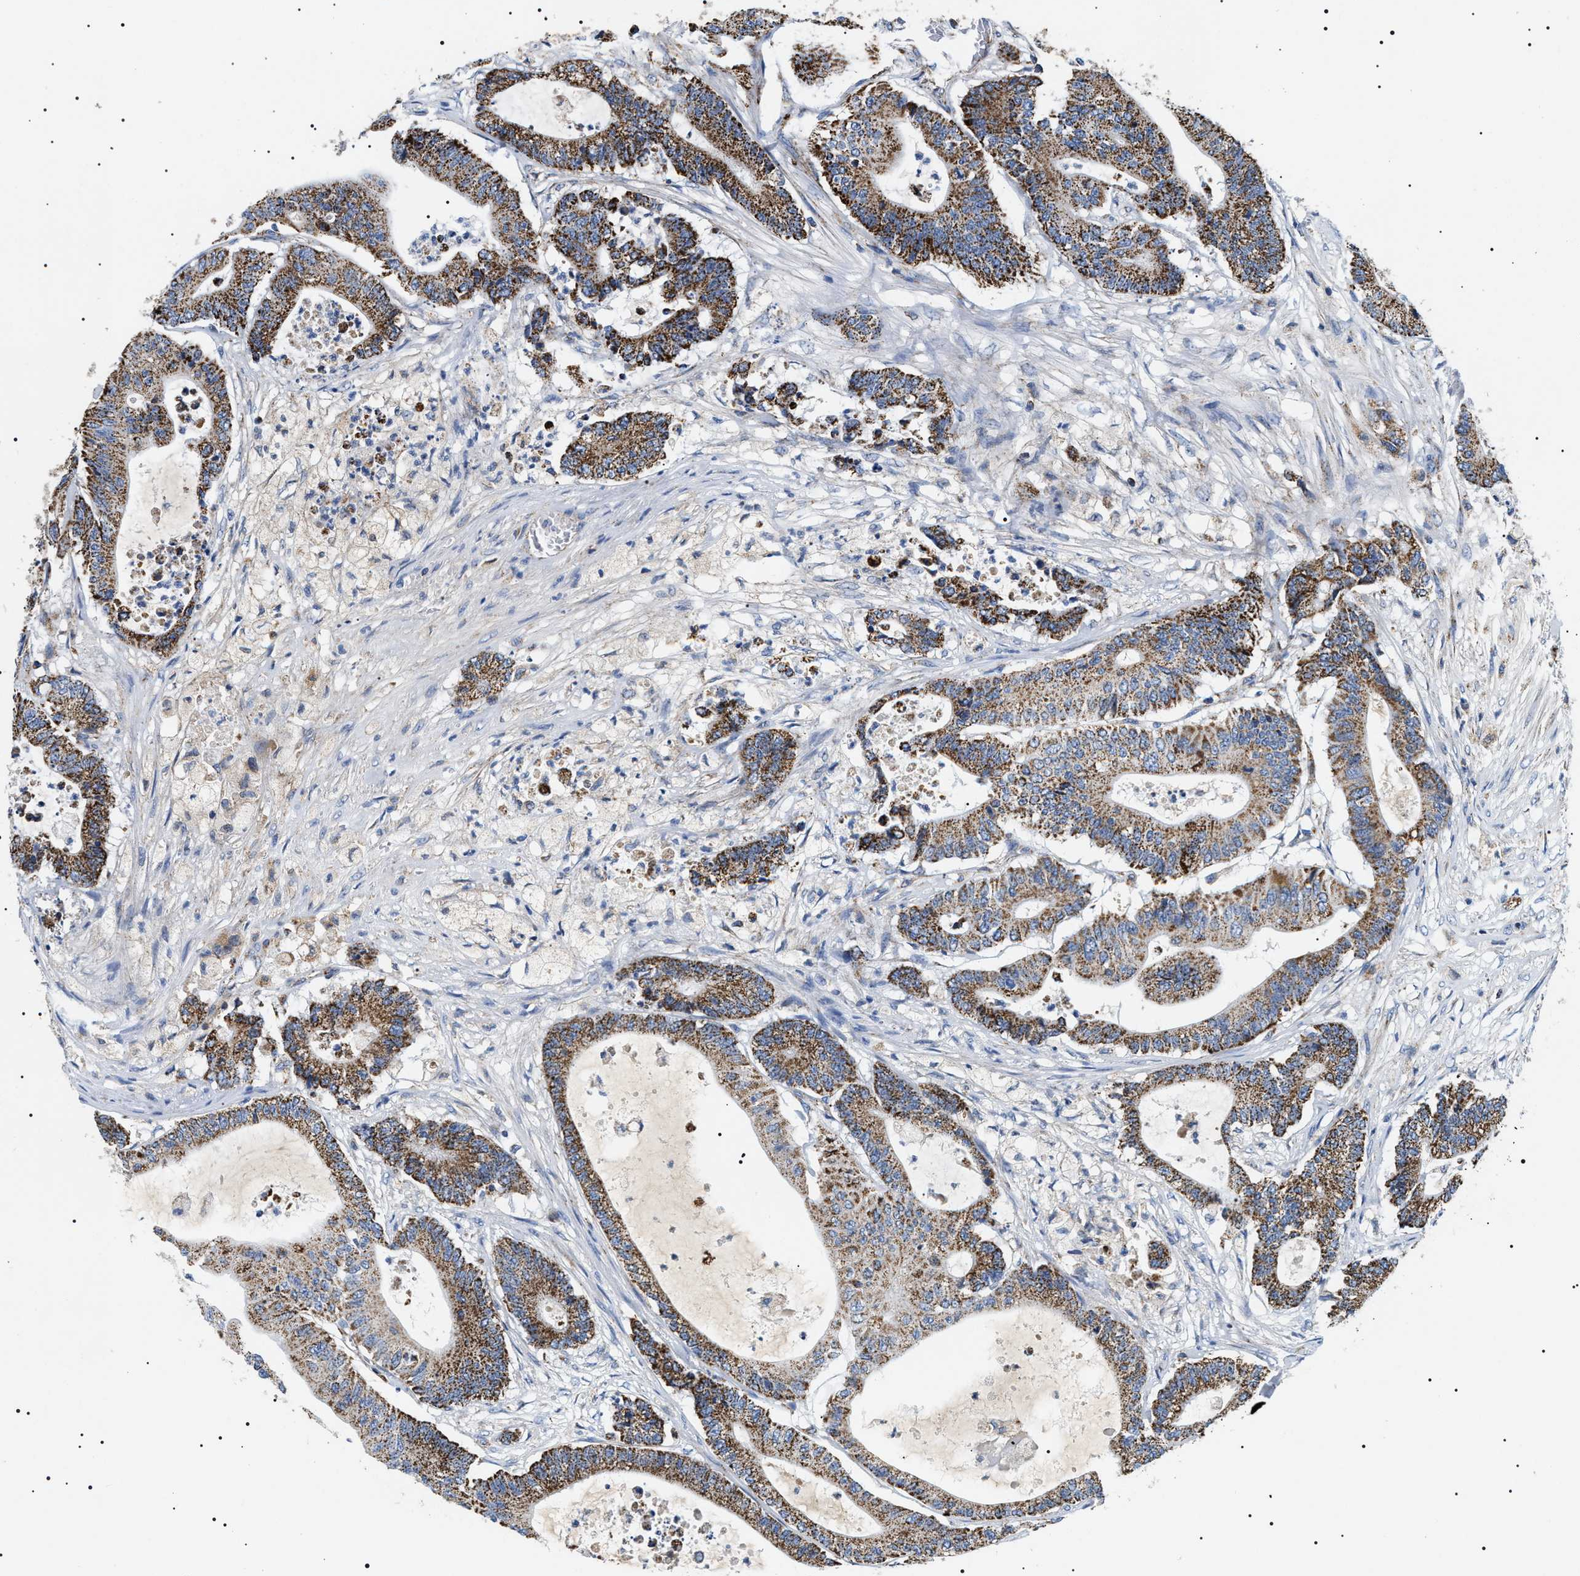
{"staining": {"intensity": "strong", "quantity": ">75%", "location": "cytoplasmic/membranous"}, "tissue": "colorectal cancer", "cell_type": "Tumor cells", "image_type": "cancer", "snomed": [{"axis": "morphology", "description": "Adenocarcinoma, NOS"}, {"axis": "topography", "description": "Colon"}], "caption": "Brown immunohistochemical staining in human colorectal cancer (adenocarcinoma) reveals strong cytoplasmic/membranous positivity in approximately >75% of tumor cells. The protein is stained brown, and the nuclei are stained in blue (DAB IHC with brightfield microscopy, high magnification).", "gene": "OXSM", "patient": {"sex": "female", "age": 84}}